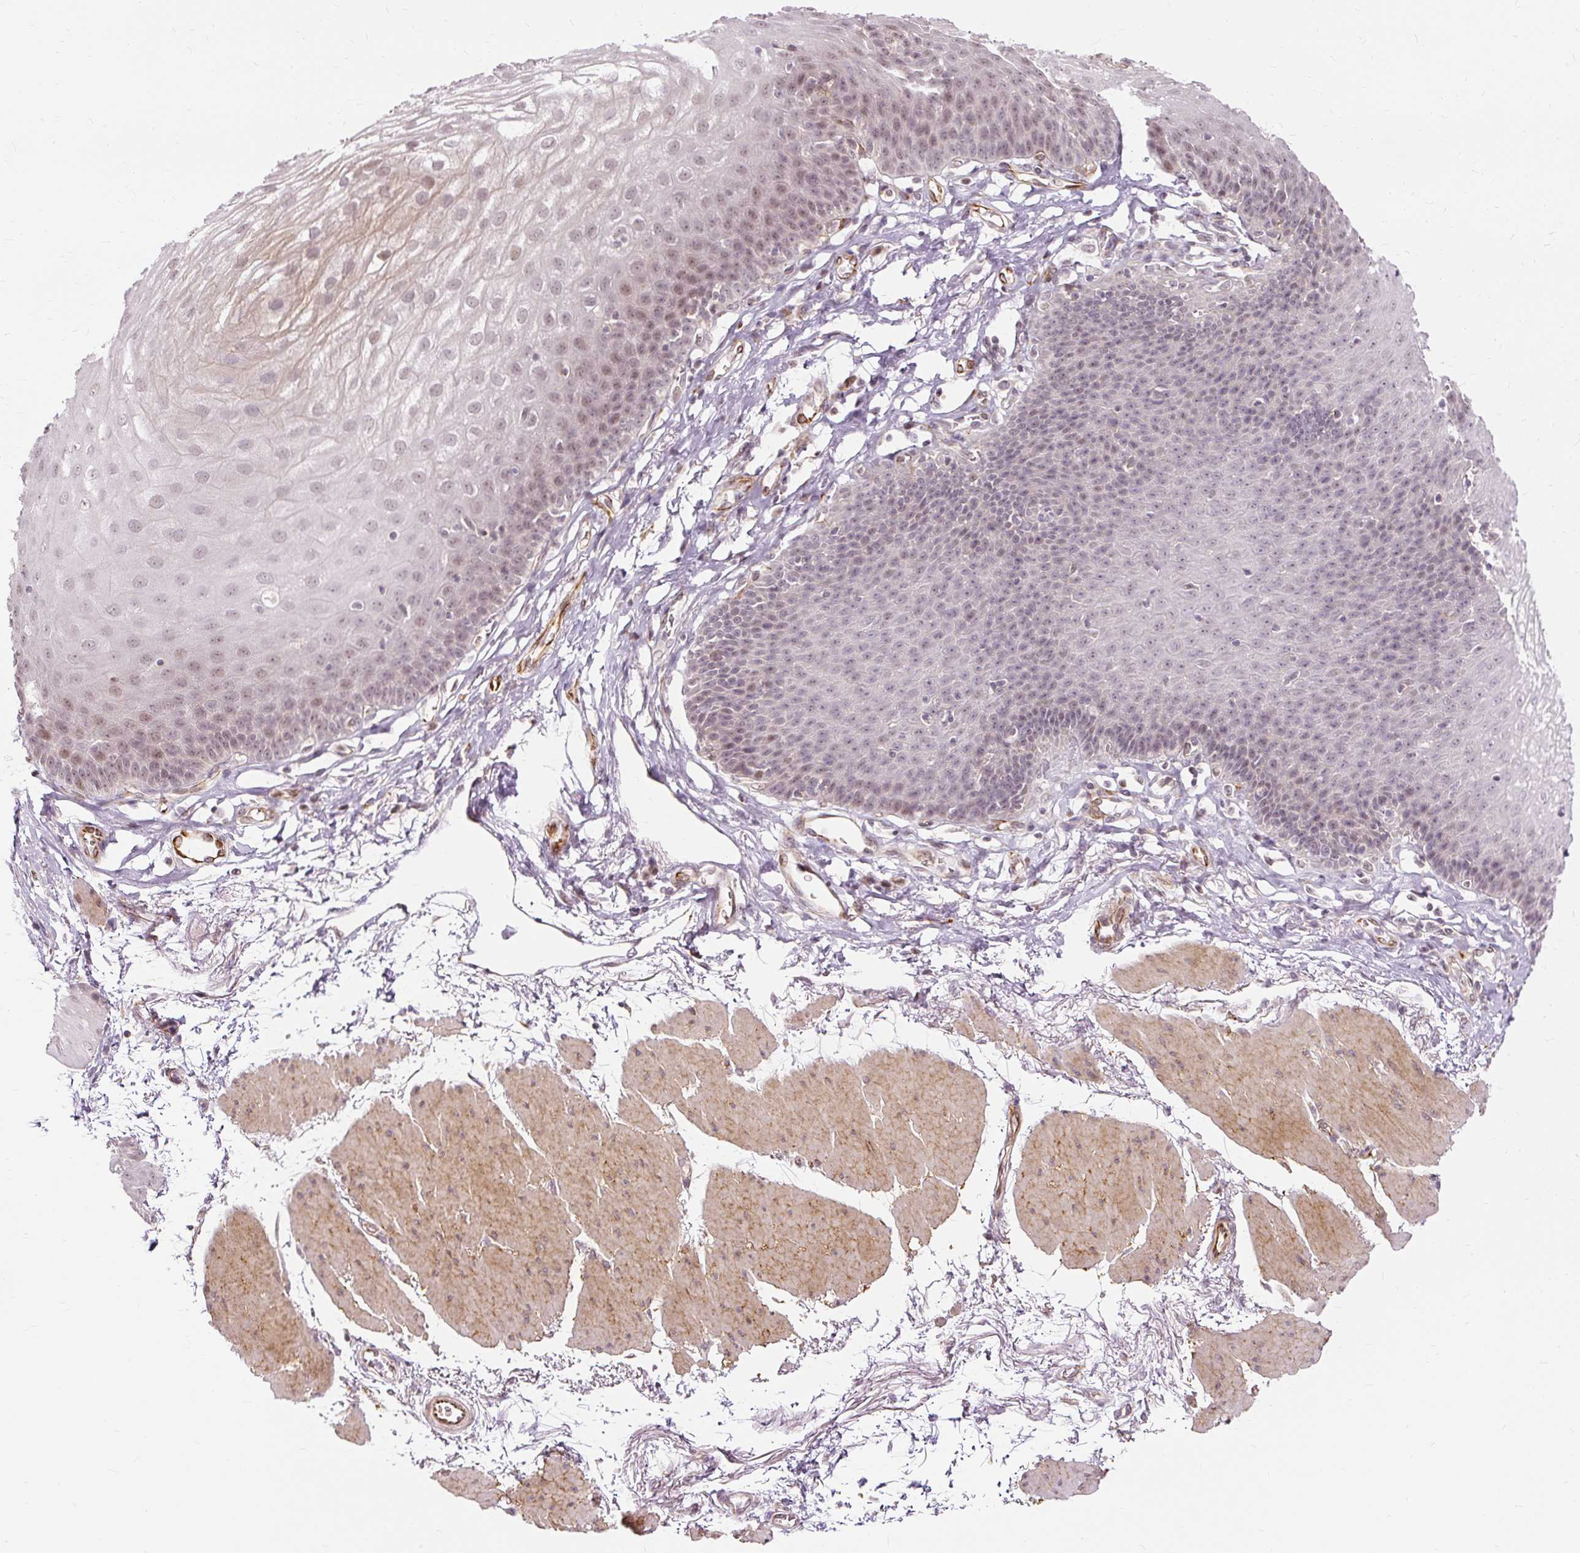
{"staining": {"intensity": "weak", "quantity": "25%-75%", "location": "cytoplasmic/membranous,nuclear"}, "tissue": "esophagus", "cell_type": "Squamous epithelial cells", "image_type": "normal", "snomed": [{"axis": "morphology", "description": "Normal tissue, NOS"}, {"axis": "topography", "description": "Esophagus"}], "caption": "IHC image of unremarkable esophagus: esophagus stained using IHC demonstrates low levels of weak protein expression localized specifically in the cytoplasmic/membranous,nuclear of squamous epithelial cells, appearing as a cytoplasmic/membranous,nuclear brown color.", "gene": "MMACHC", "patient": {"sex": "female", "age": 81}}